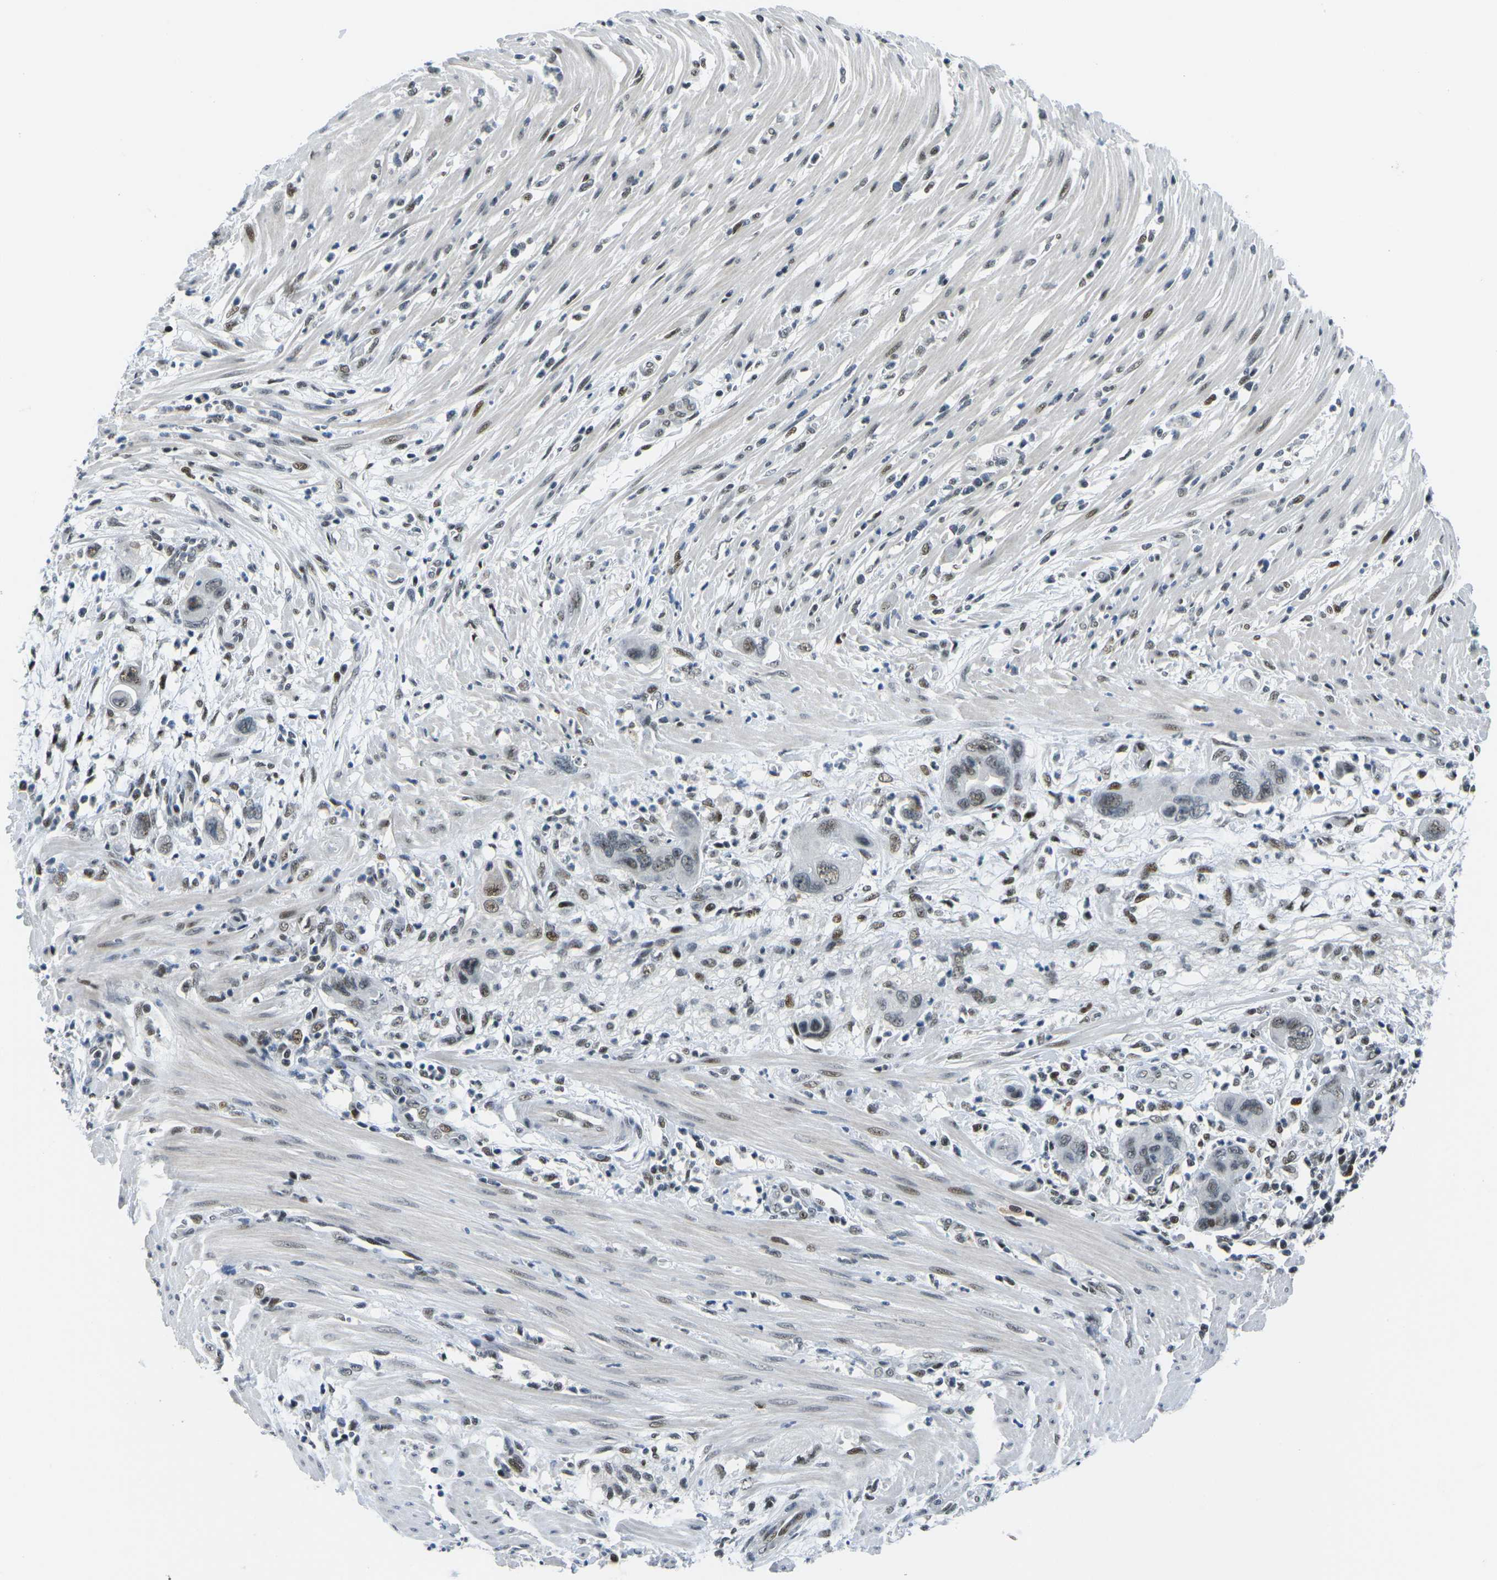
{"staining": {"intensity": "moderate", "quantity": "25%-75%", "location": "nuclear"}, "tissue": "pancreatic cancer", "cell_type": "Tumor cells", "image_type": "cancer", "snomed": [{"axis": "morphology", "description": "Adenocarcinoma, NOS"}, {"axis": "topography", "description": "Pancreas"}], "caption": "Adenocarcinoma (pancreatic) stained for a protein (brown) exhibits moderate nuclear positive expression in about 25%-75% of tumor cells.", "gene": "PRPF8", "patient": {"sex": "female", "age": 71}}